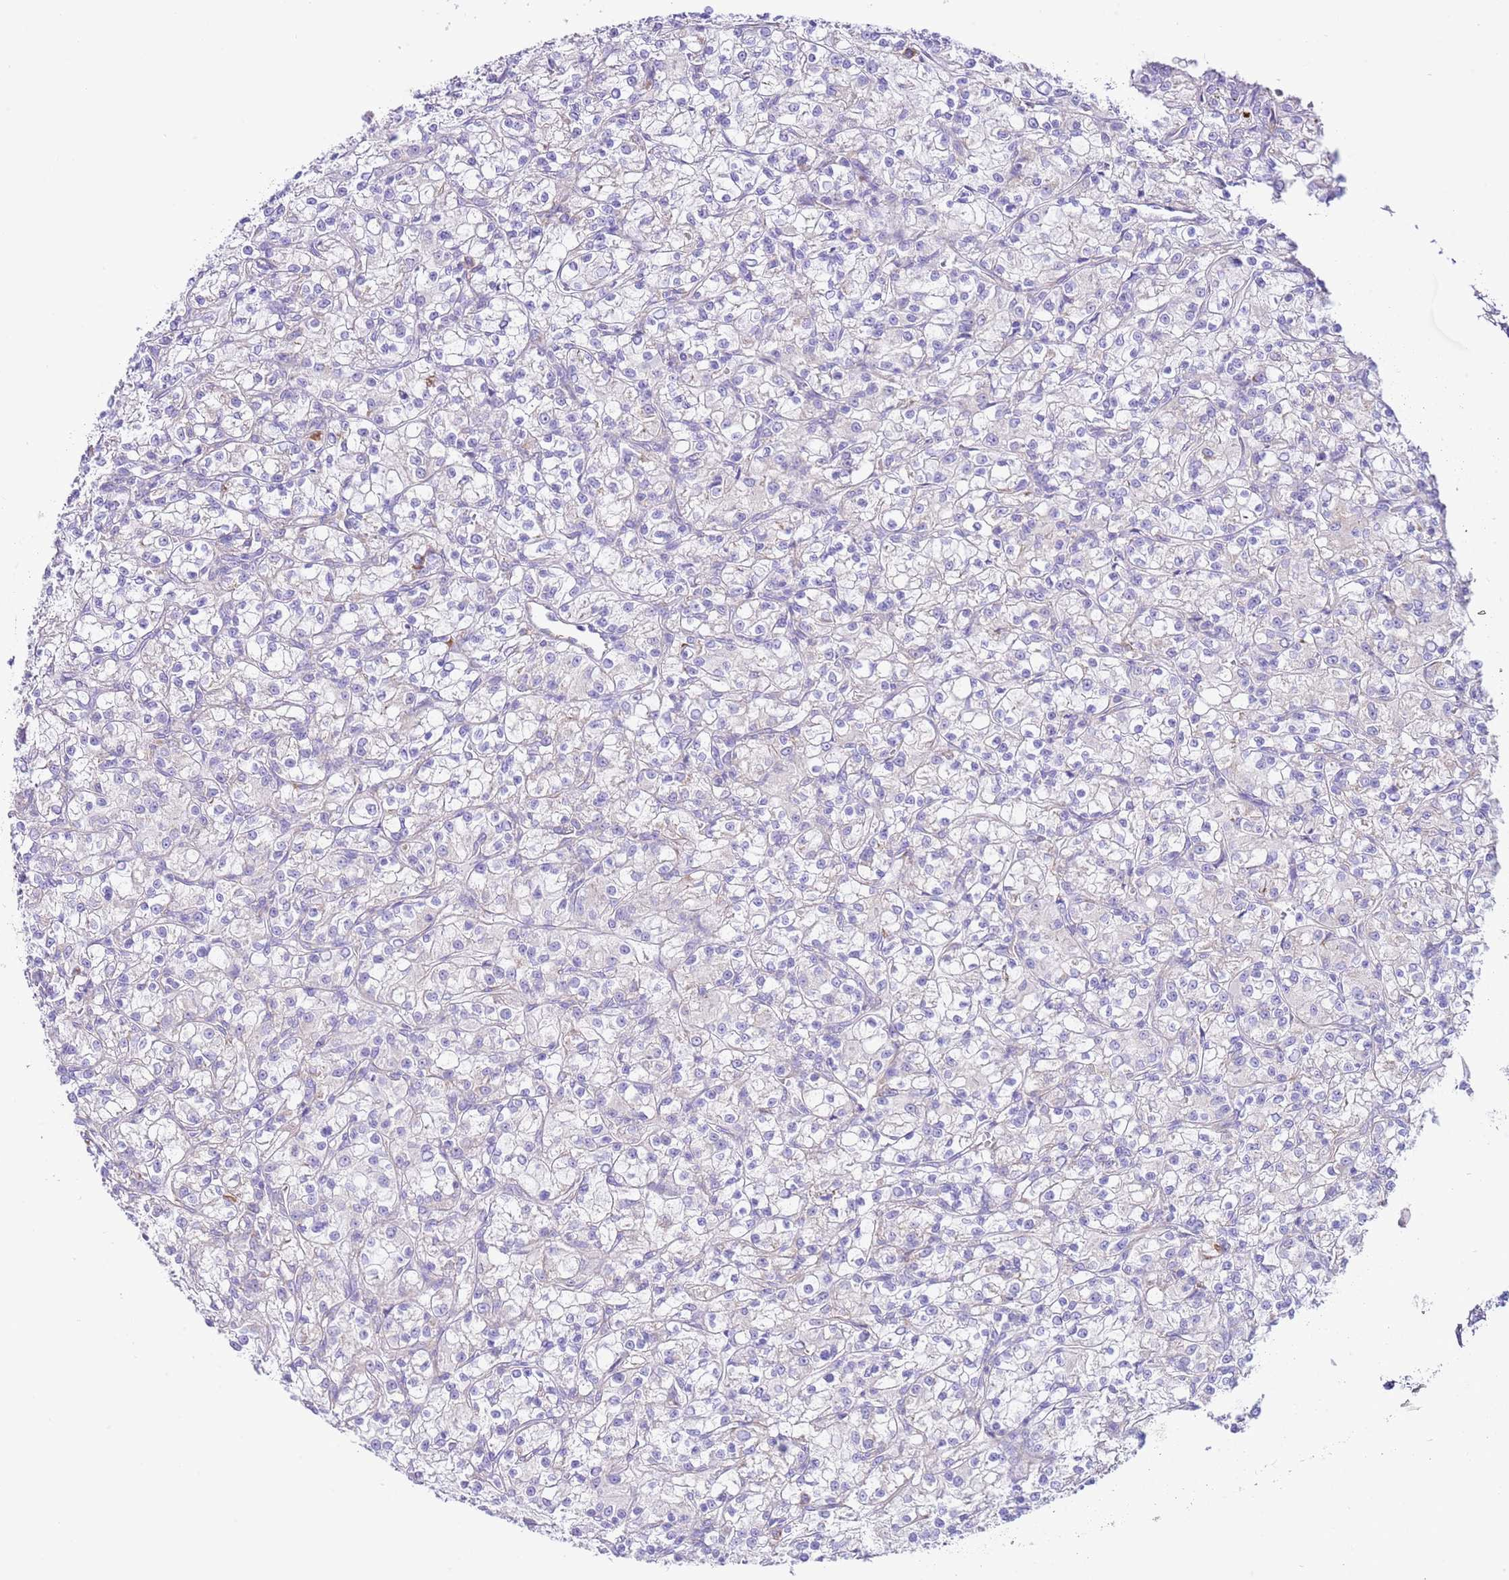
{"staining": {"intensity": "negative", "quantity": "none", "location": "none"}, "tissue": "renal cancer", "cell_type": "Tumor cells", "image_type": "cancer", "snomed": [{"axis": "morphology", "description": "Adenocarcinoma, NOS"}, {"axis": "topography", "description": "Kidney"}], "caption": "Micrograph shows no protein positivity in tumor cells of renal cancer (adenocarcinoma) tissue.", "gene": "RPS10", "patient": {"sex": "female", "age": 59}}